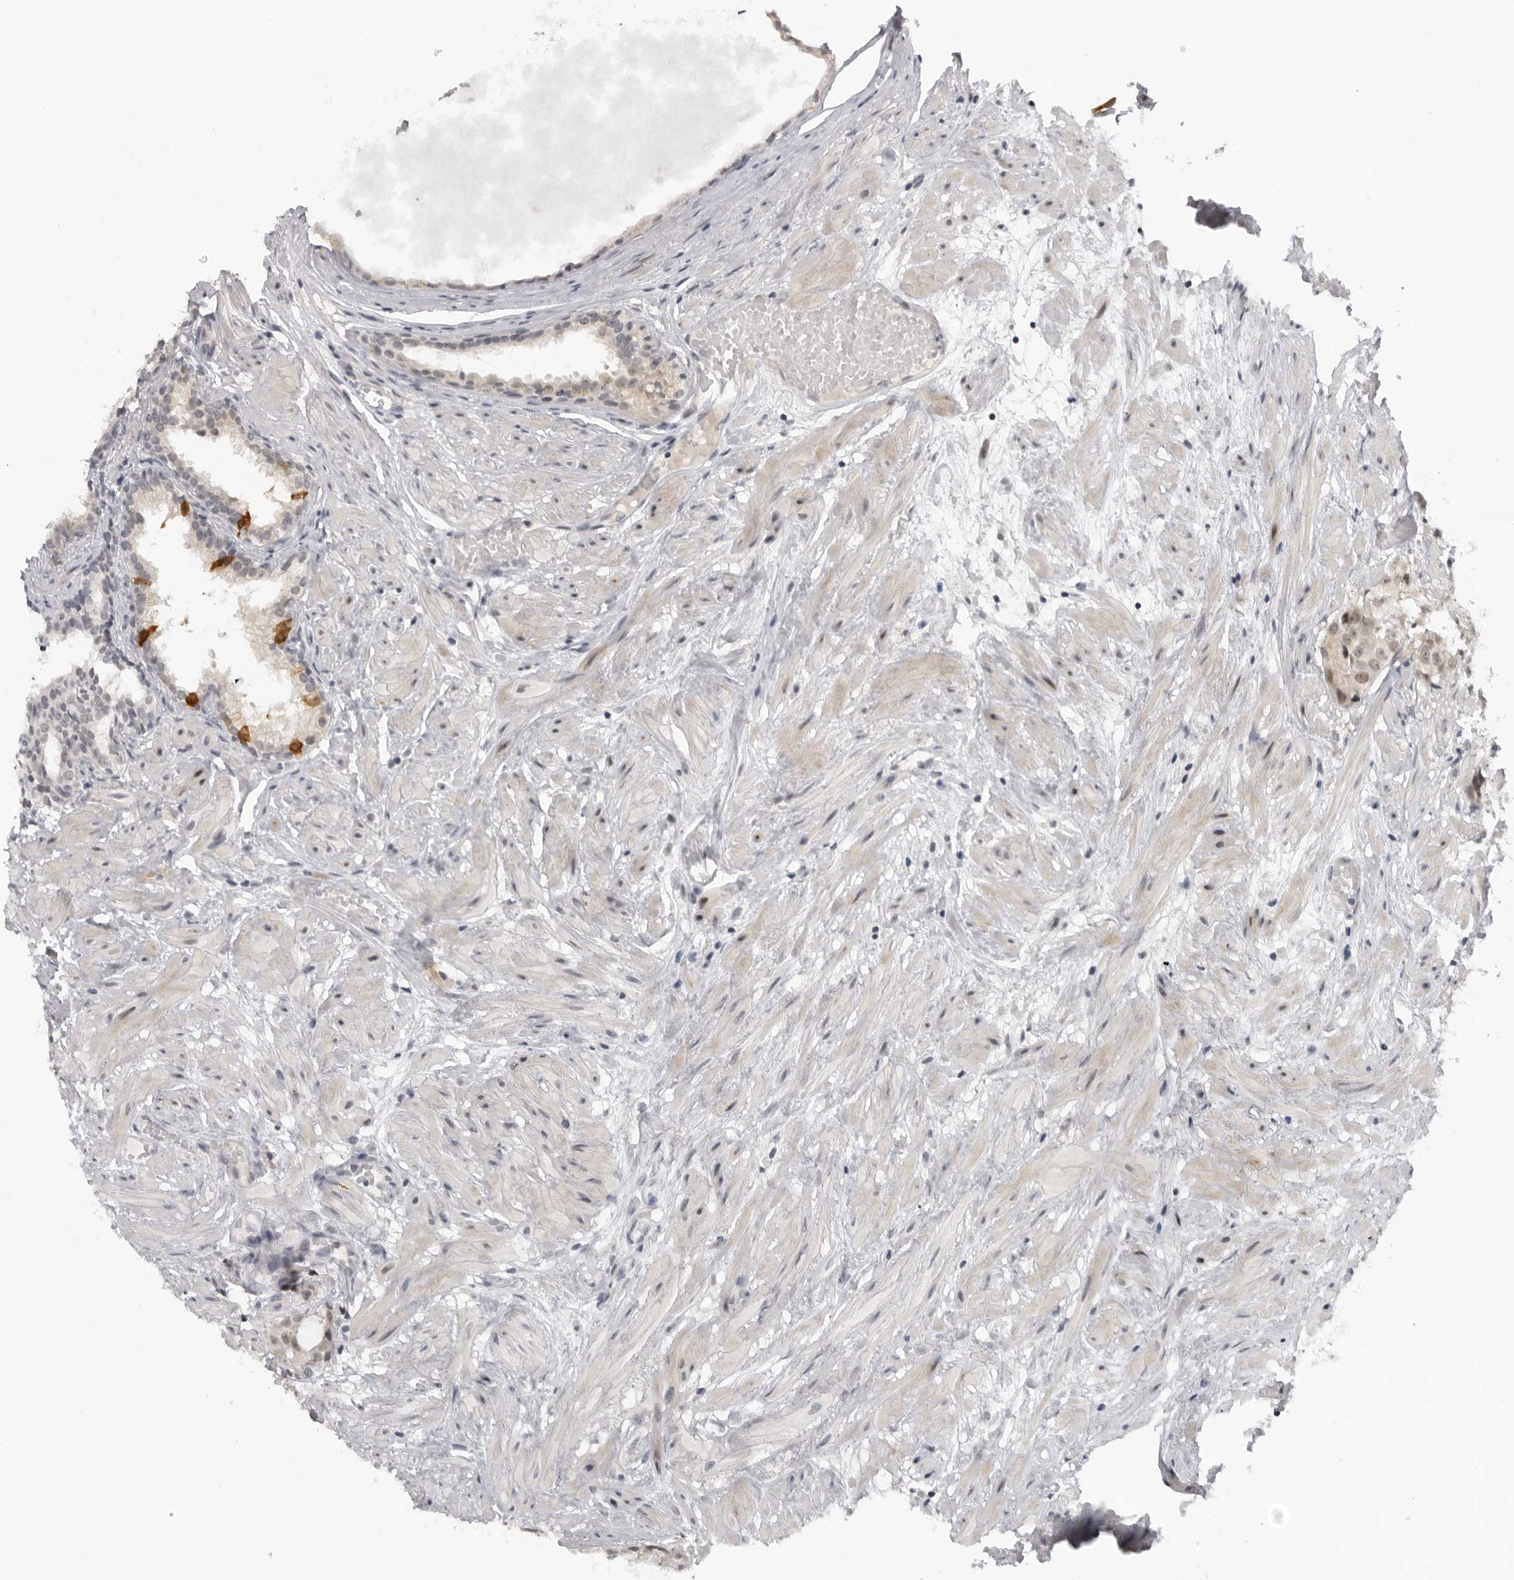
{"staining": {"intensity": "weak", "quantity": ">75%", "location": "nuclear"}, "tissue": "prostate cancer", "cell_type": "Tumor cells", "image_type": "cancer", "snomed": [{"axis": "morphology", "description": "Adenocarcinoma, Low grade"}, {"axis": "topography", "description": "Prostate"}], "caption": "Tumor cells show weak nuclear expression in approximately >75% of cells in prostate cancer (low-grade adenocarcinoma). The staining was performed using DAB to visualize the protein expression in brown, while the nuclei were stained in blue with hematoxylin (Magnification: 20x).", "gene": "ALPK2", "patient": {"sex": "male", "age": 88}}